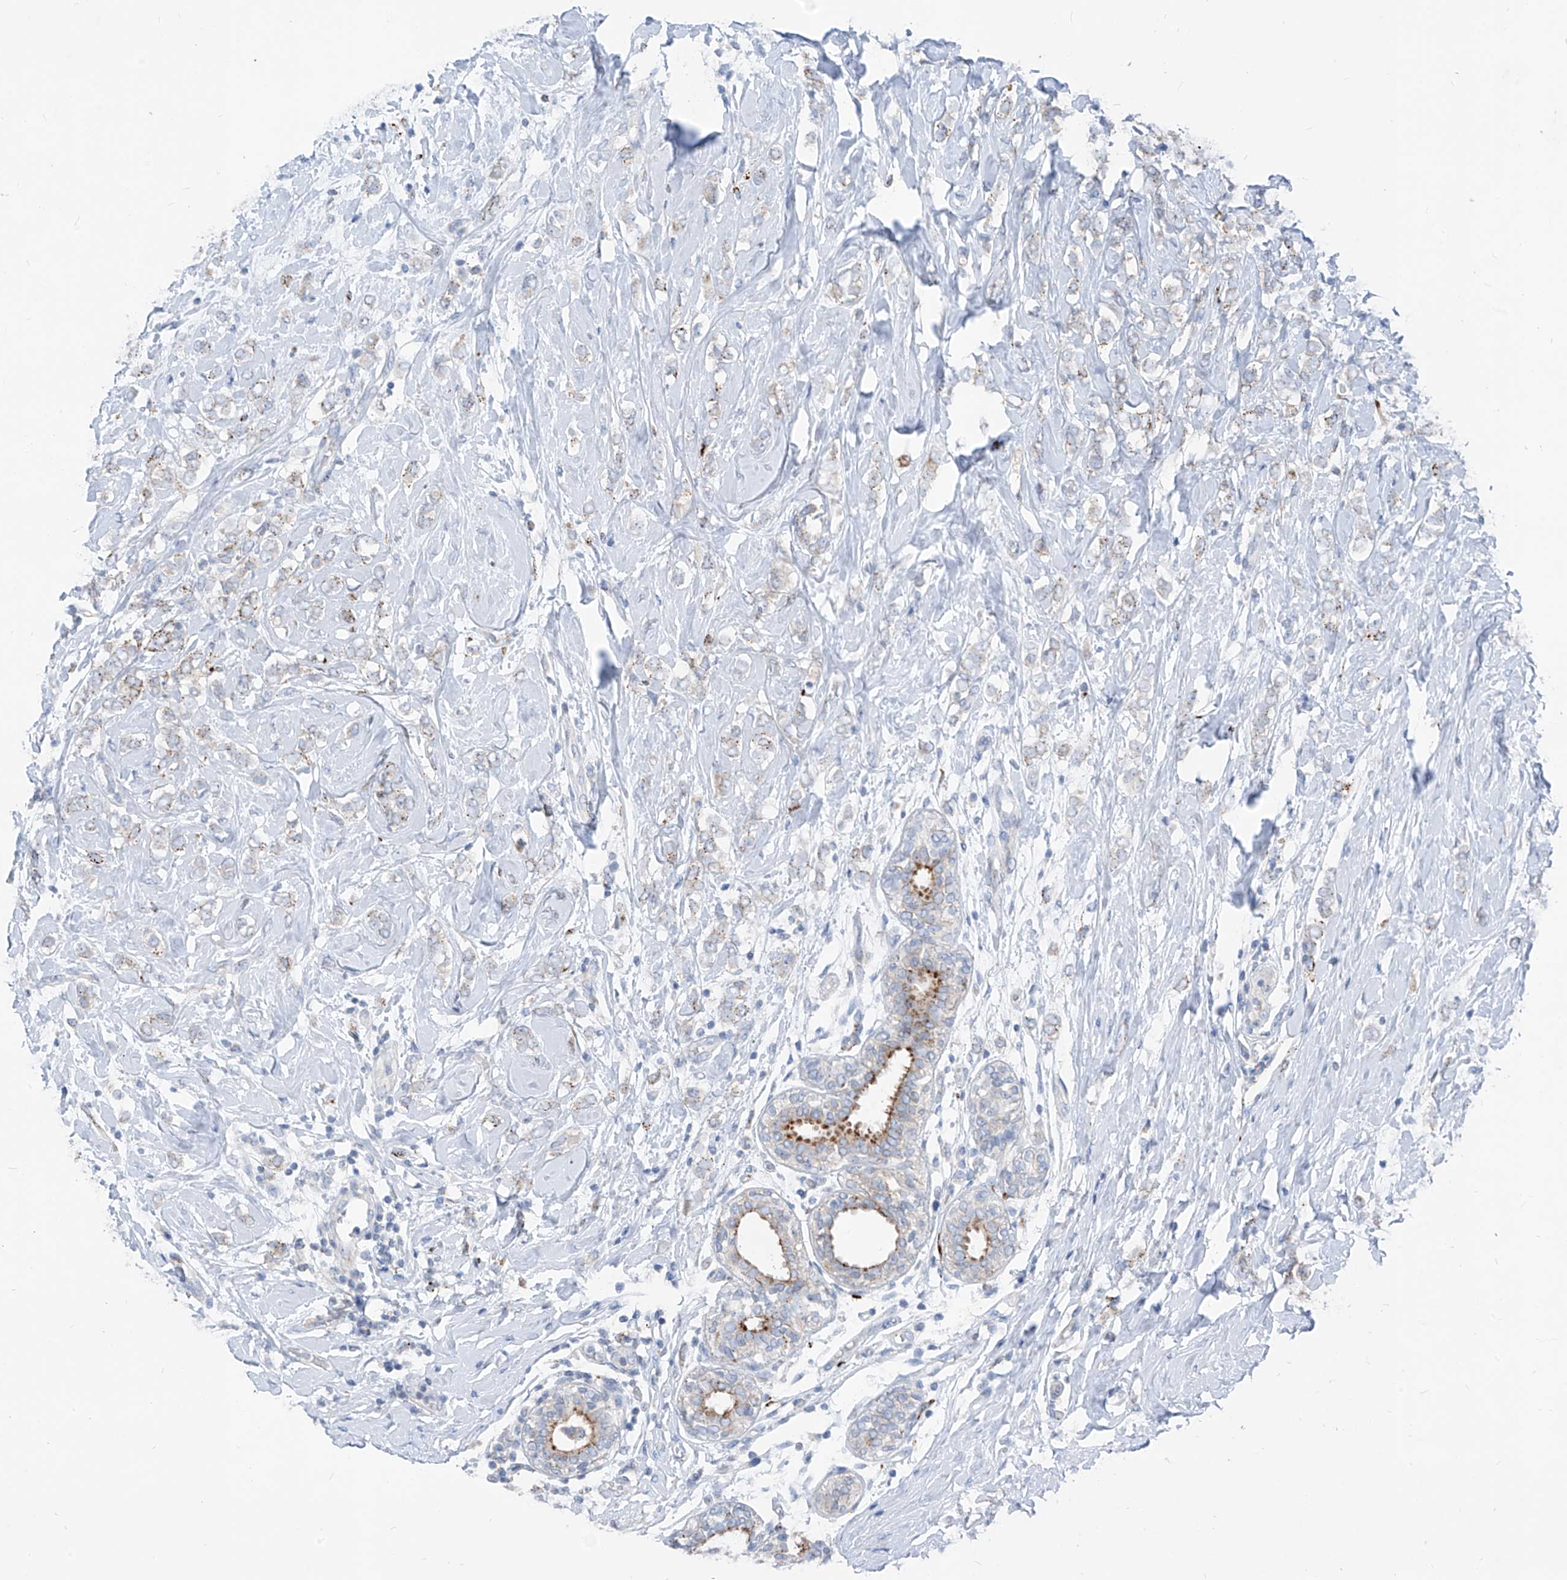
{"staining": {"intensity": "weak", "quantity": "<25%", "location": "cytoplasmic/membranous"}, "tissue": "breast cancer", "cell_type": "Tumor cells", "image_type": "cancer", "snomed": [{"axis": "morphology", "description": "Normal tissue, NOS"}, {"axis": "morphology", "description": "Lobular carcinoma"}, {"axis": "topography", "description": "Breast"}], "caption": "DAB immunohistochemical staining of breast cancer (lobular carcinoma) exhibits no significant positivity in tumor cells. Nuclei are stained in blue.", "gene": "GPR137C", "patient": {"sex": "female", "age": 47}}